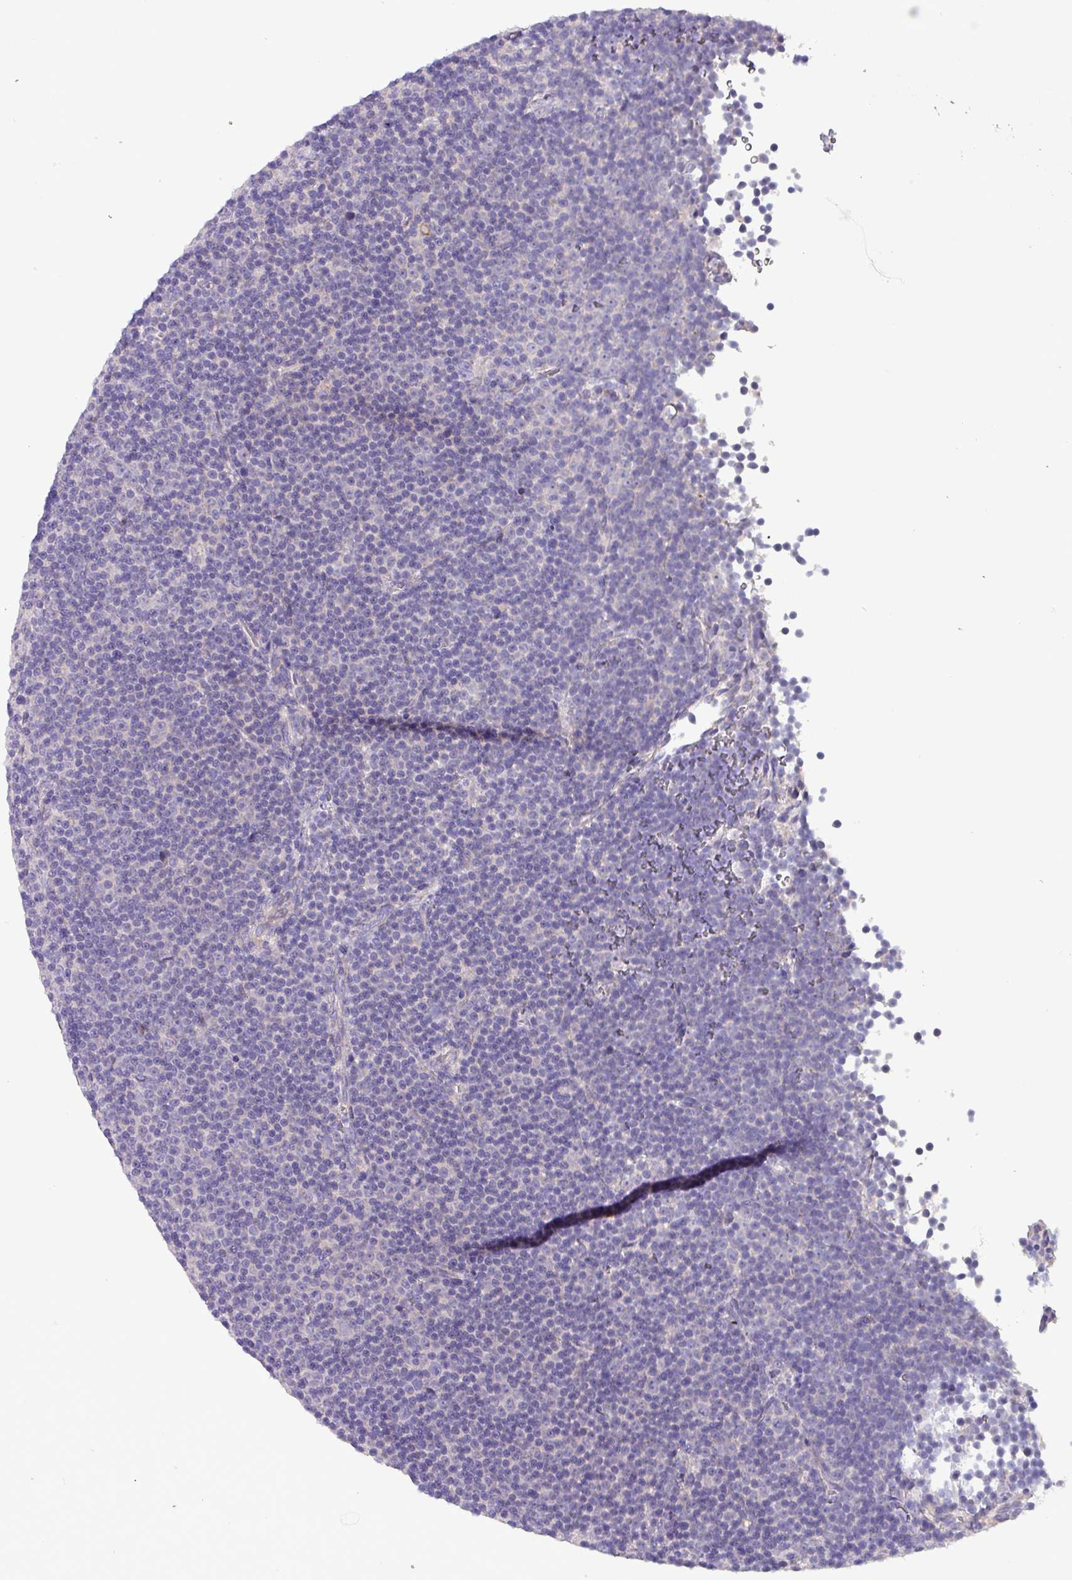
{"staining": {"intensity": "negative", "quantity": "none", "location": "none"}, "tissue": "lymphoma", "cell_type": "Tumor cells", "image_type": "cancer", "snomed": [{"axis": "morphology", "description": "Malignant lymphoma, non-Hodgkin's type, Low grade"}, {"axis": "topography", "description": "Lymph node"}], "caption": "A high-resolution micrograph shows immunohistochemistry staining of malignant lymphoma, non-Hodgkin's type (low-grade), which shows no significant expression in tumor cells.", "gene": "HSD3B7", "patient": {"sex": "female", "age": 67}}